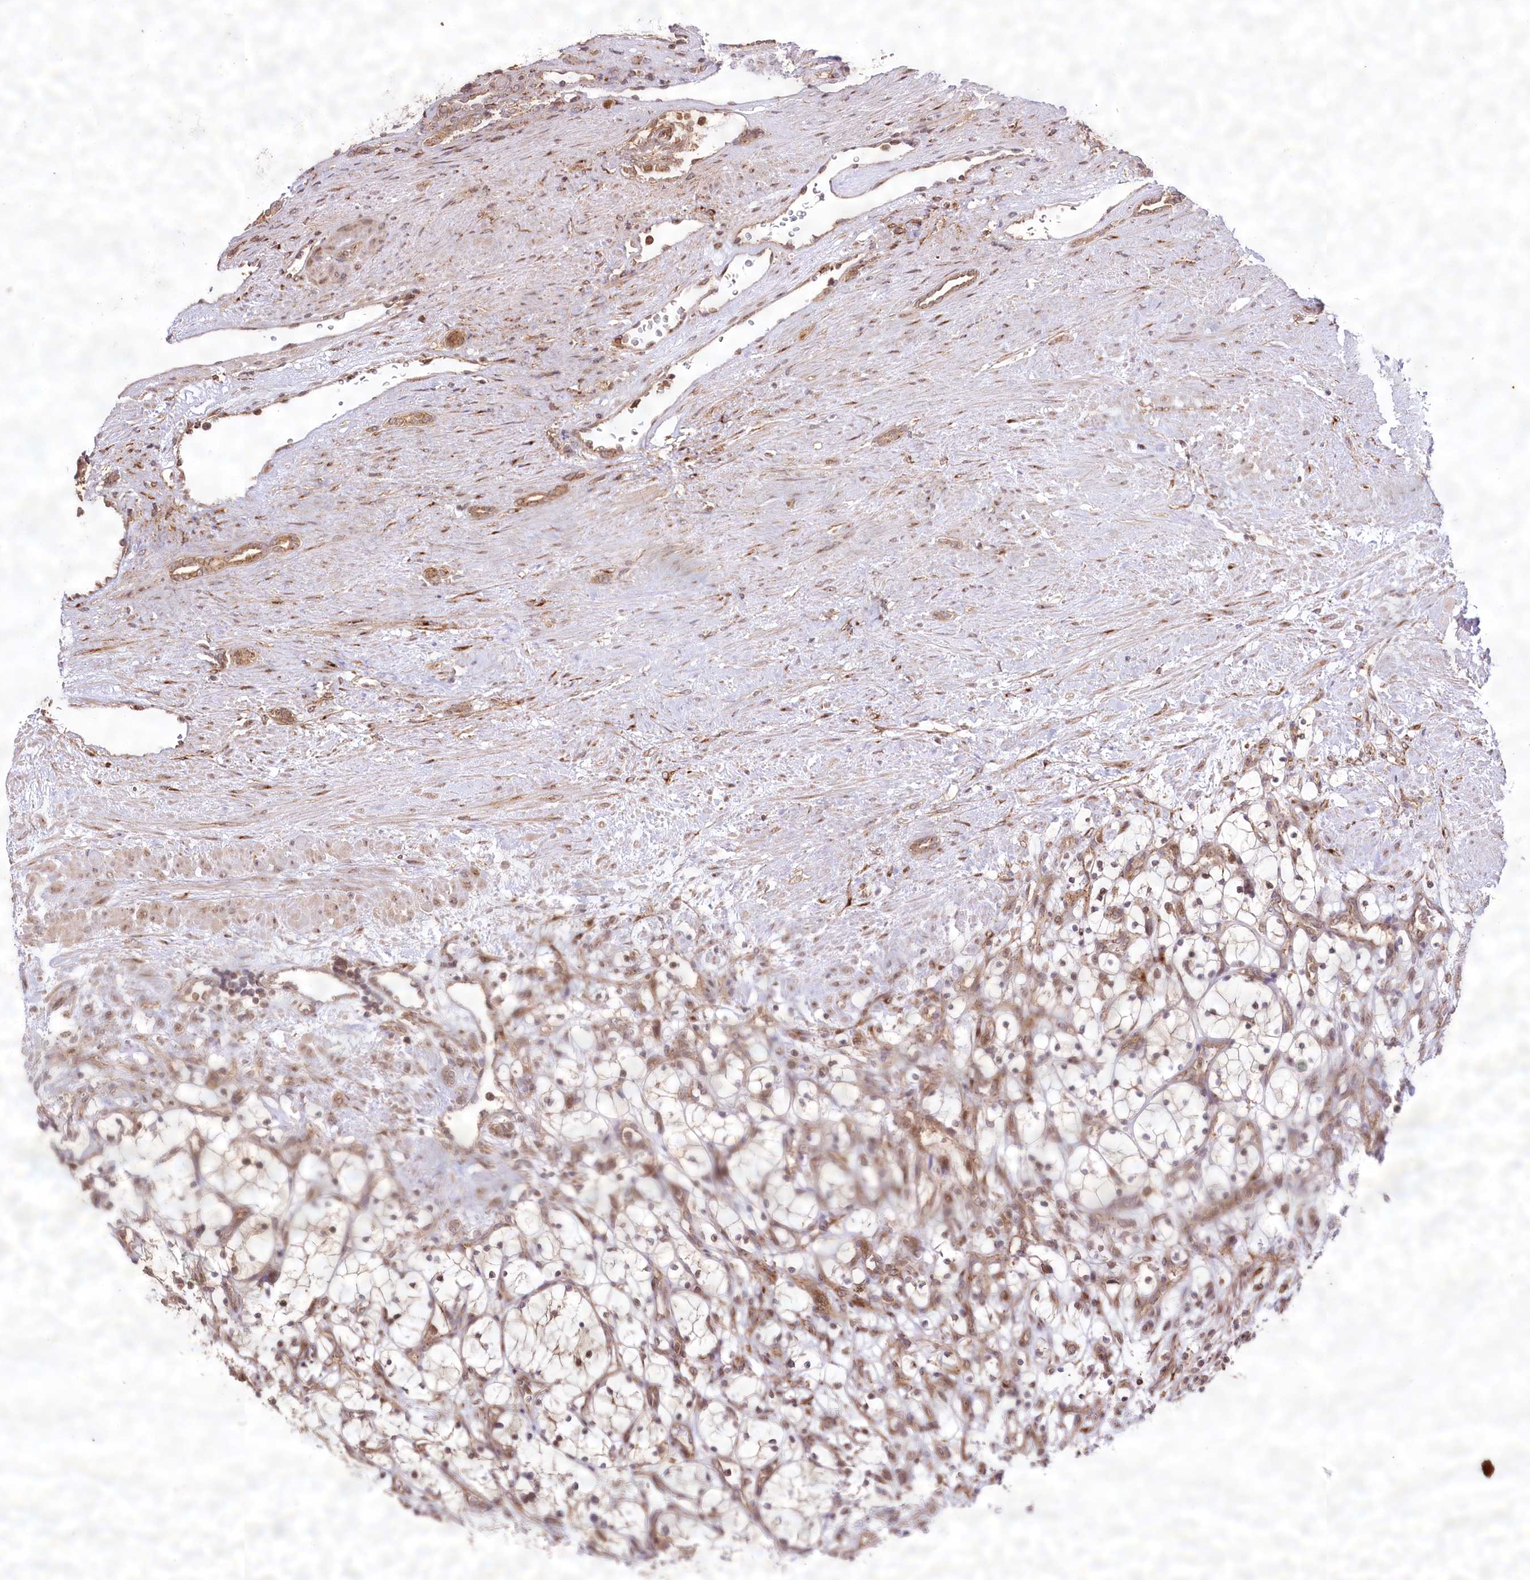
{"staining": {"intensity": "weak", "quantity": ">75%", "location": "cytoplasmic/membranous"}, "tissue": "renal cancer", "cell_type": "Tumor cells", "image_type": "cancer", "snomed": [{"axis": "morphology", "description": "Adenocarcinoma, NOS"}, {"axis": "topography", "description": "Kidney"}], "caption": "Human adenocarcinoma (renal) stained with a brown dye reveals weak cytoplasmic/membranous positive staining in about >75% of tumor cells.", "gene": "COPG1", "patient": {"sex": "female", "age": 69}}